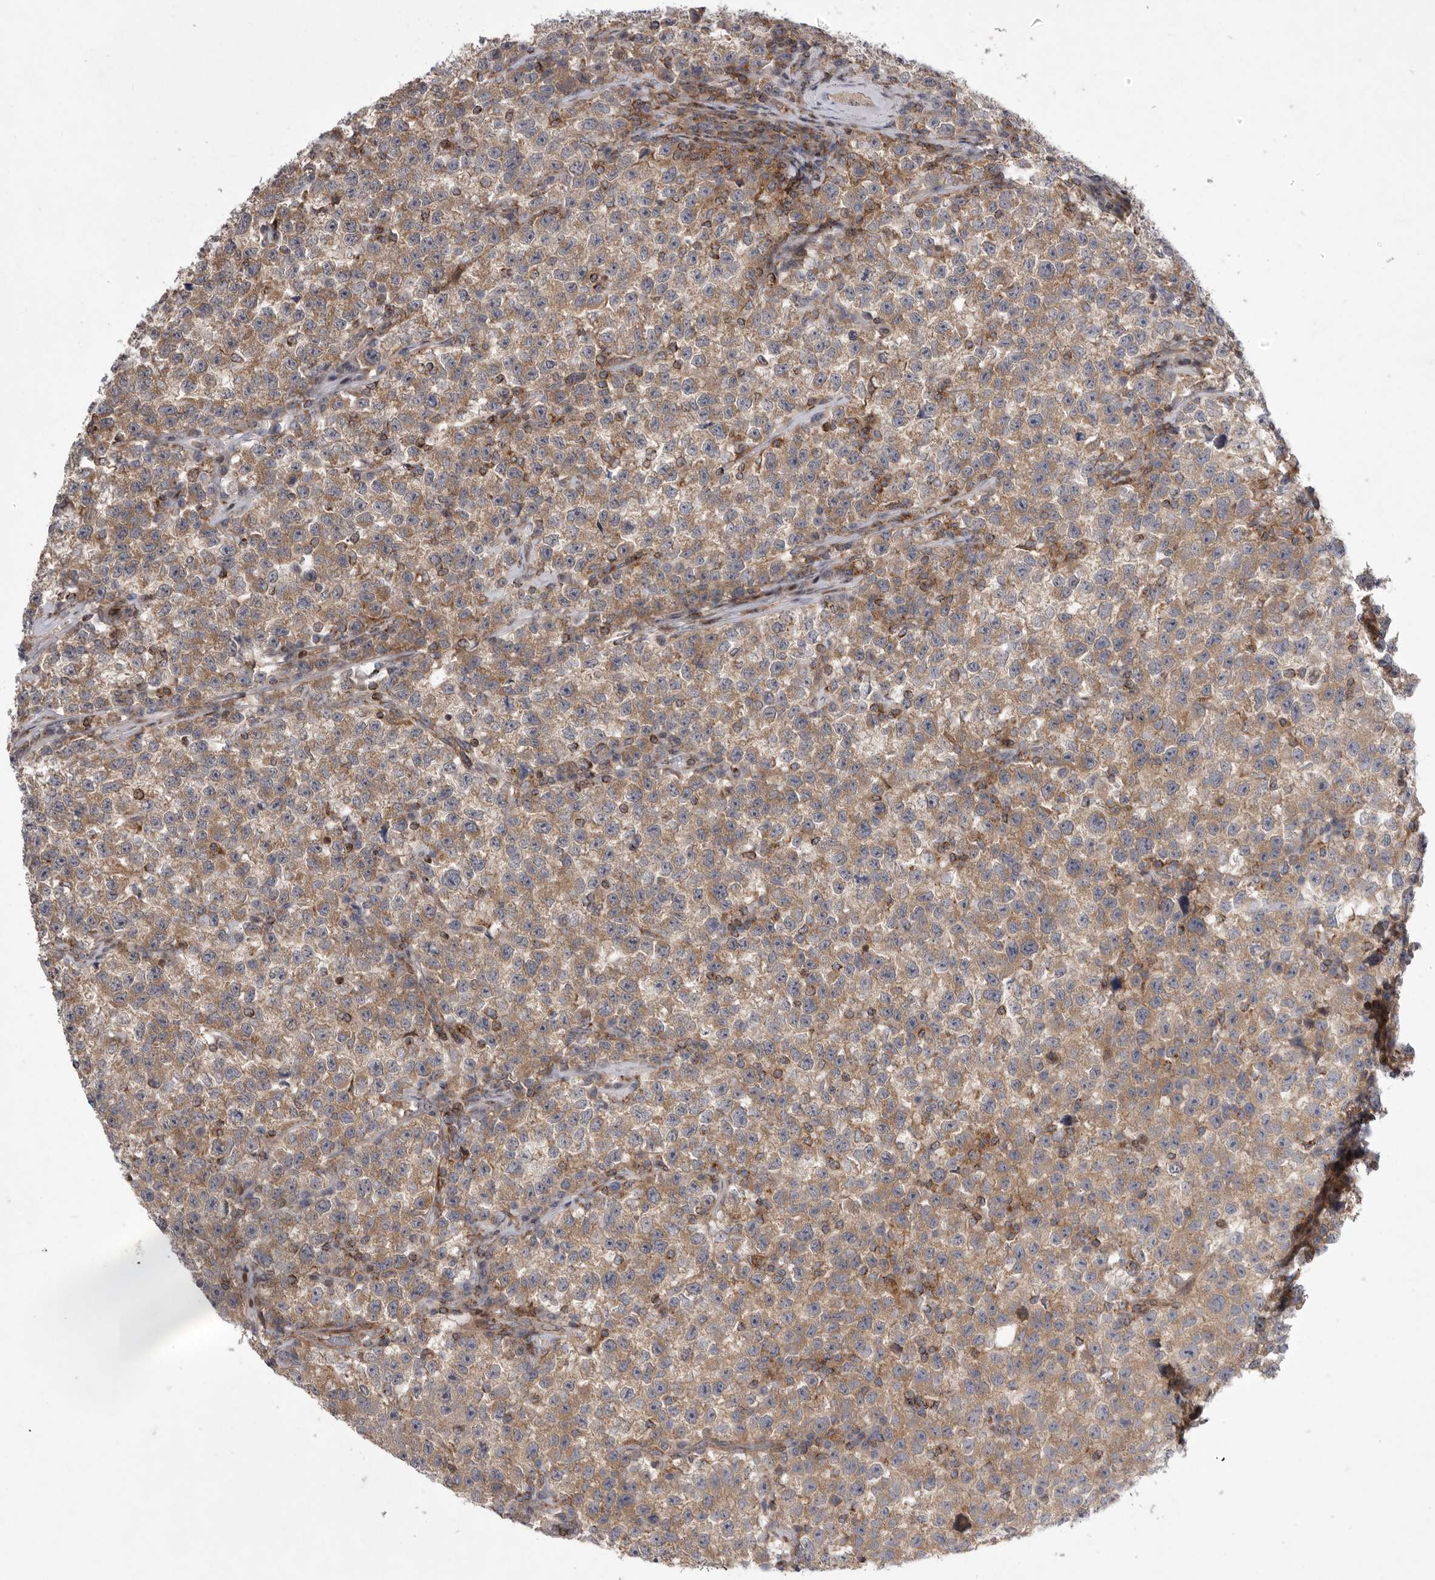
{"staining": {"intensity": "moderate", "quantity": ">75%", "location": "cytoplasmic/membranous"}, "tissue": "testis cancer", "cell_type": "Tumor cells", "image_type": "cancer", "snomed": [{"axis": "morphology", "description": "Seminoma, NOS"}, {"axis": "topography", "description": "Testis"}], "caption": "Human testis cancer (seminoma) stained with a brown dye demonstrates moderate cytoplasmic/membranous positive positivity in approximately >75% of tumor cells.", "gene": "MPZL1", "patient": {"sex": "male", "age": 22}}